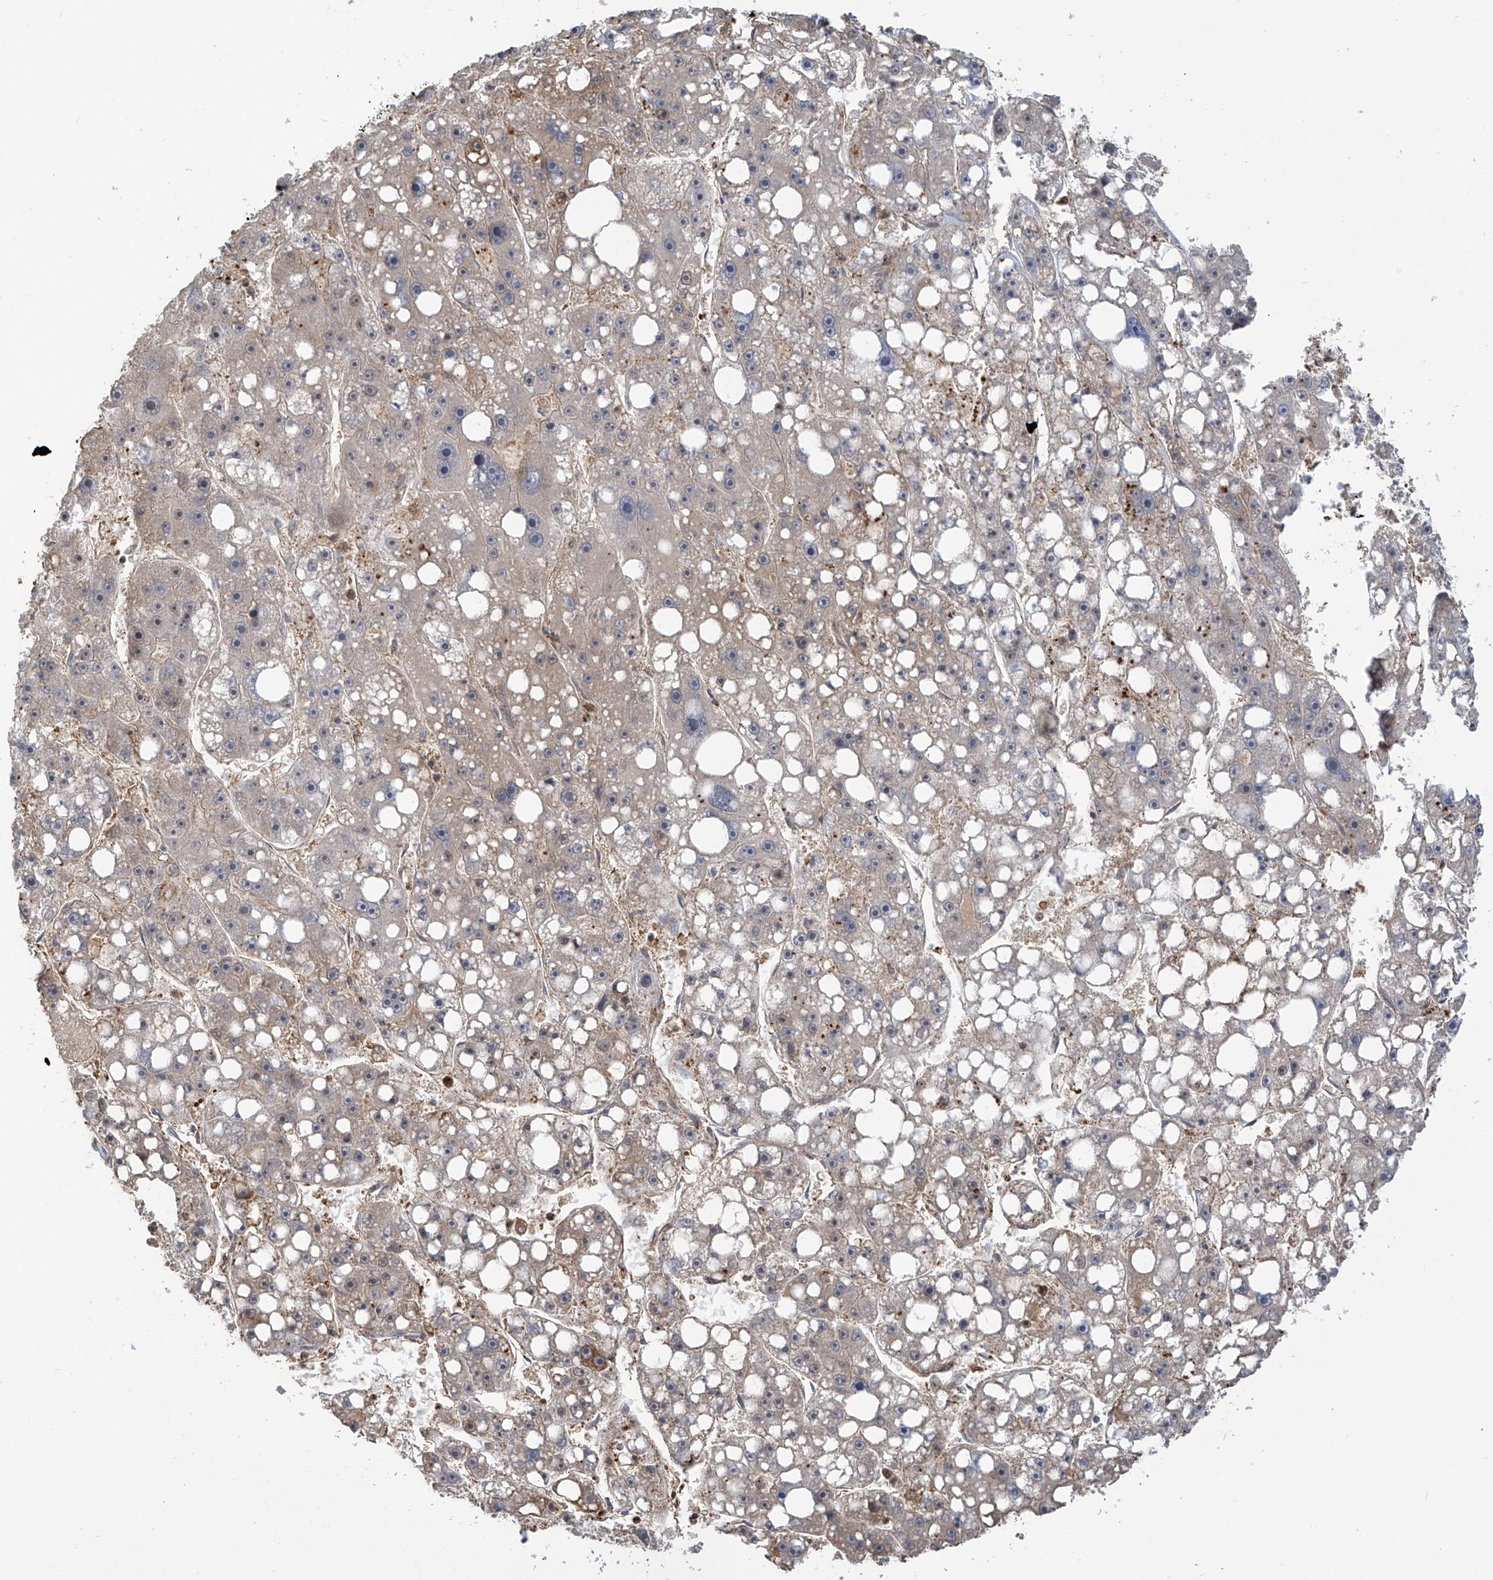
{"staining": {"intensity": "negative", "quantity": "none", "location": "none"}, "tissue": "liver cancer", "cell_type": "Tumor cells", "image_type": "cancer", "snomed": [{"axis": "morphology", "description": "Carcinoma, Hepatocellular, NOS"}, {"axis": "topography", "description": "Liver"}], "caption": "Protein analysis of liver cancer (hepatocellular carcinoma) reveals no significant expression in tumor cells.", "gene": "ATAD2B", "patient": {"sex": "female", "age": 61}}